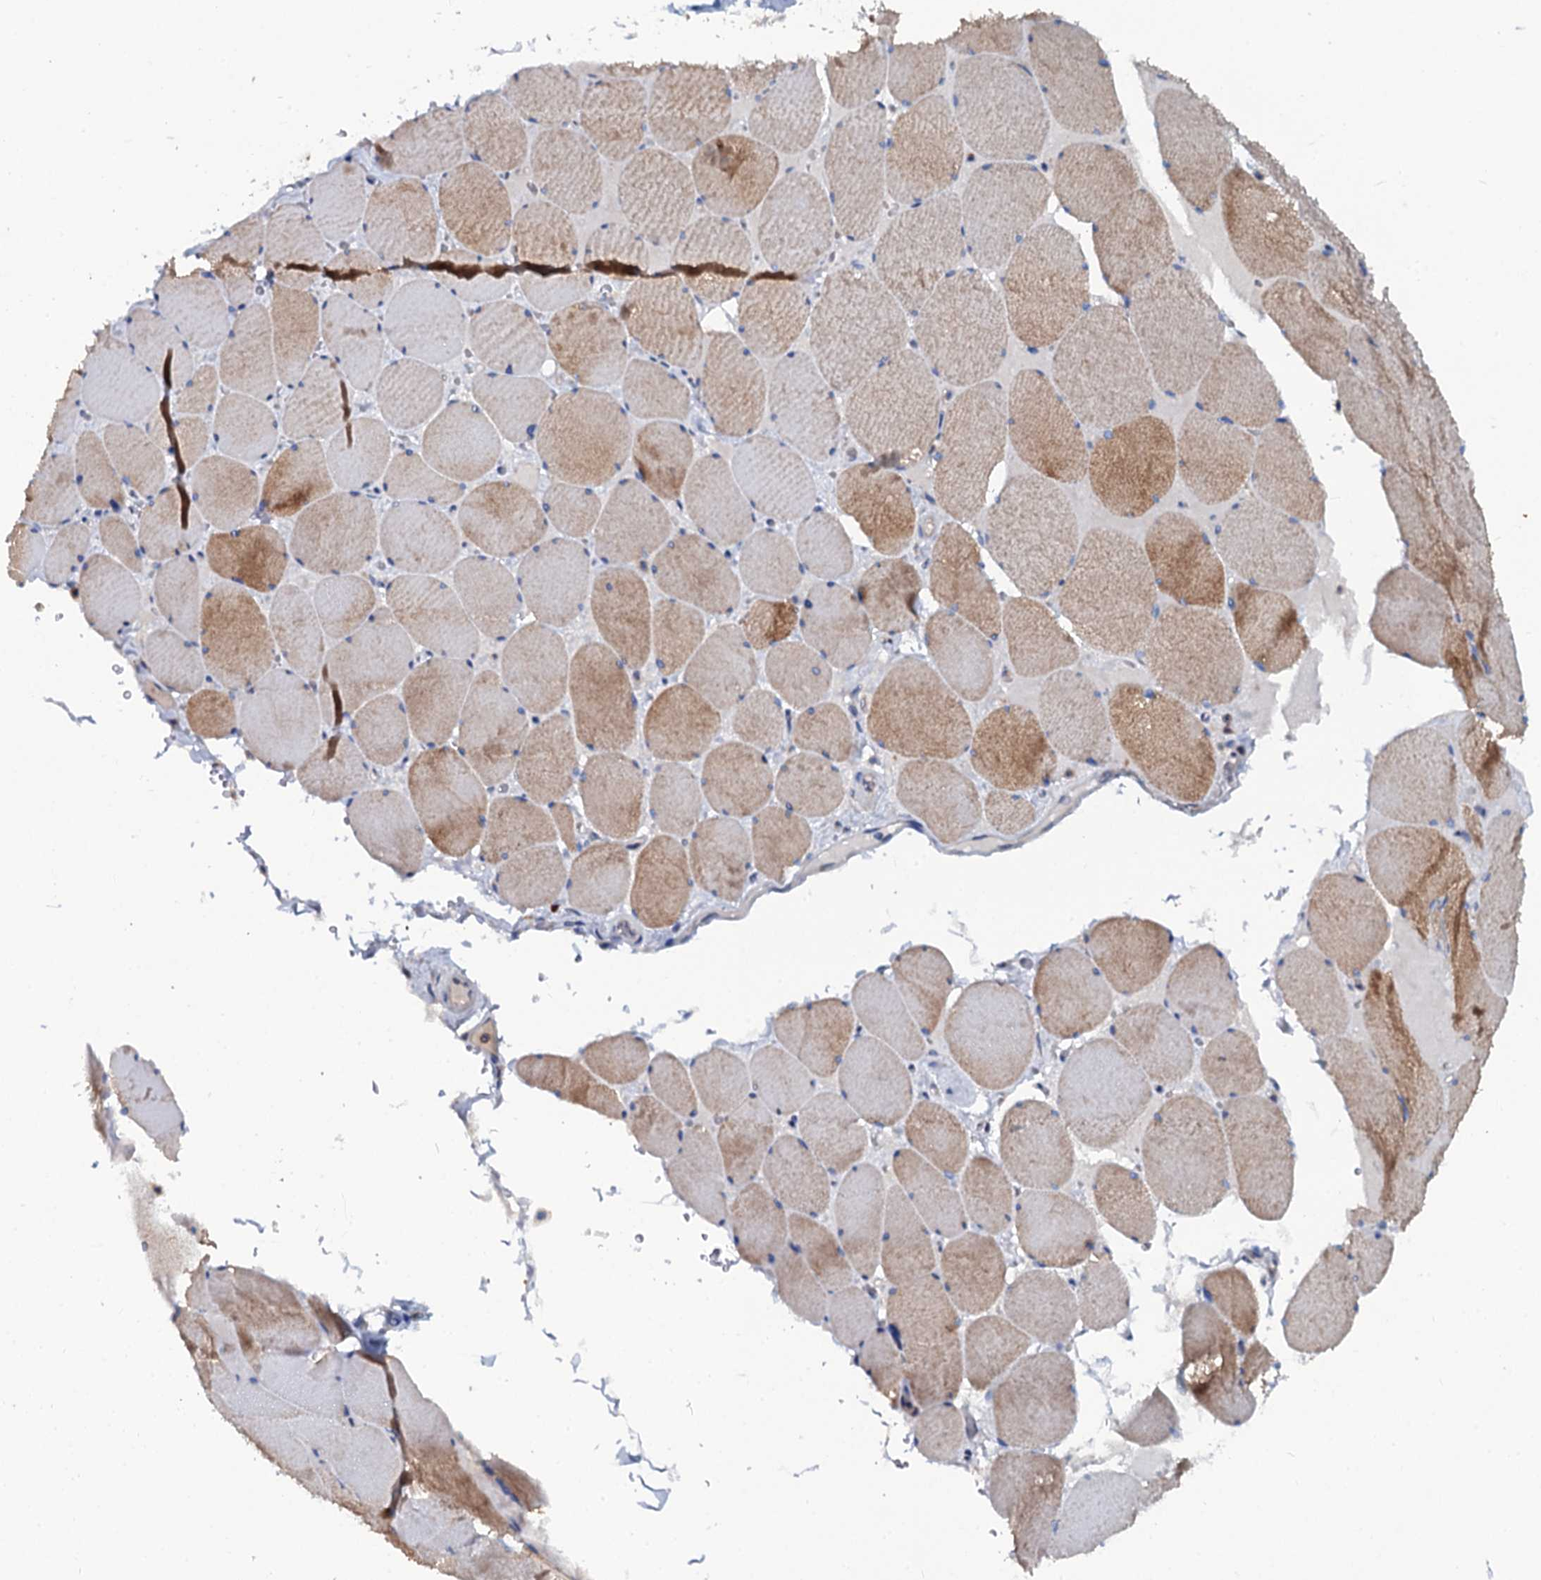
{"staining": {"intensity": "moderate", "quantity": "25%-75%", "location": "cytoplasmic/membranous"}, "tissue": "skeletal muscle", "cell_type": "Myocytes", "image_type": "normal", "snomed": [{"axis": "morphology", "description": "Normal tissue, NOS"}, {"axis": "topography", "description": "Skeletal muscle"}, {"axis": "topography", "description": "Head-Neck"}], "caption": "Skeletal muscle stained for a protein (brown) demonstrates moderate cytoplasmic/membranous positive expression in about 25%-75% of myocytes.", "gene": "OTOL1", "patient": {"sex": "male", "age": 66}}